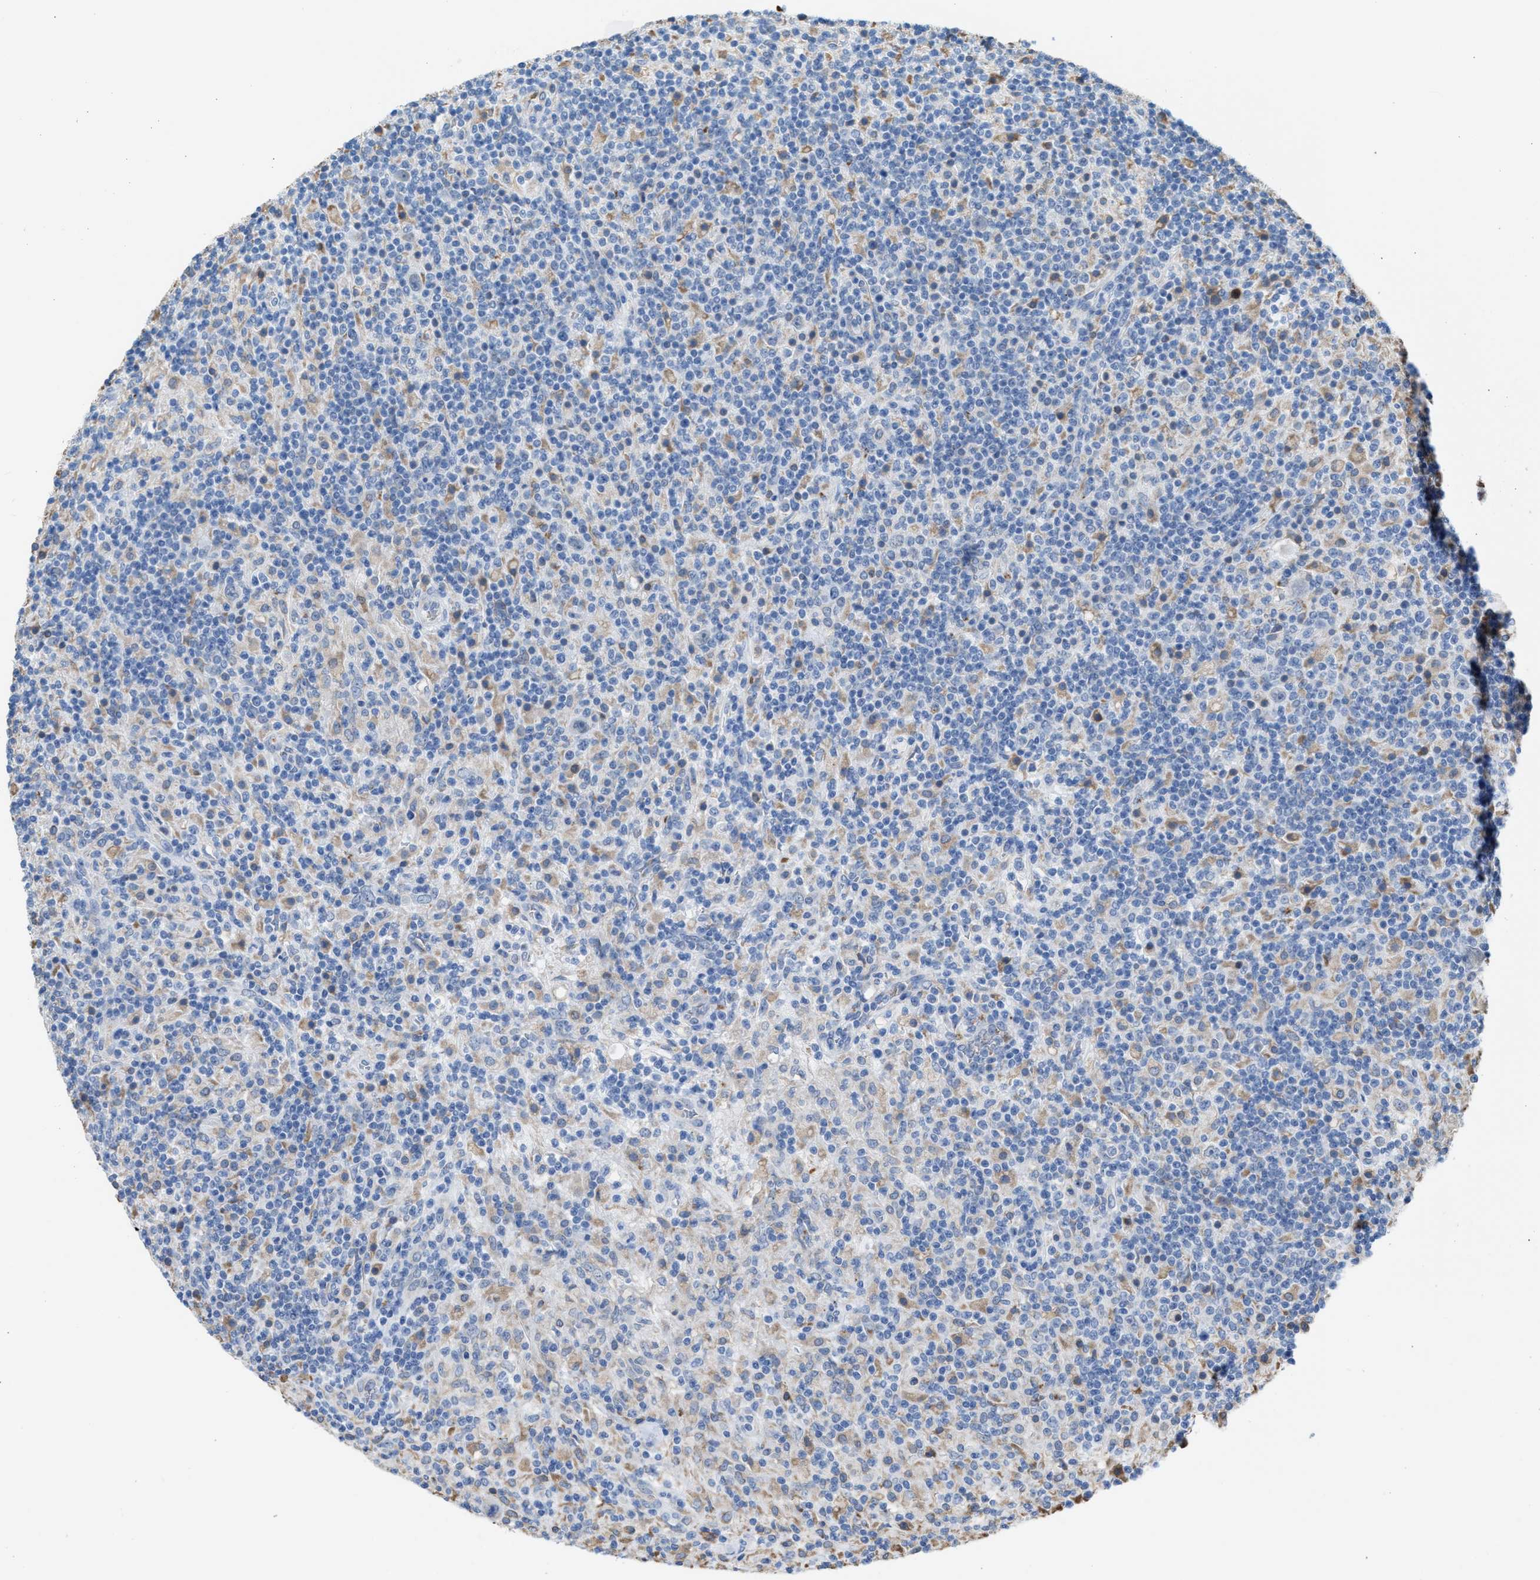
{"staining": {"intensity": "negative", "quantity": "none", "location": "none"}, "tissue": "lymphoma", "cell_type": "Tumor cells", "image_type": "cancer", "snomed": [{"axis": "morphology", "description": "Hodgkin's disease, NOS"}, {"axis": "topography", "description": "Lymph node"}], "caption": "A high-resolution micrograph shows immunohistochemistry (IHC) staining of Hodgkin's disease, which reveals no significant positivity in tumor cells.", "gene": "CA3", "patient": {"sex": "male", "age": 70}}